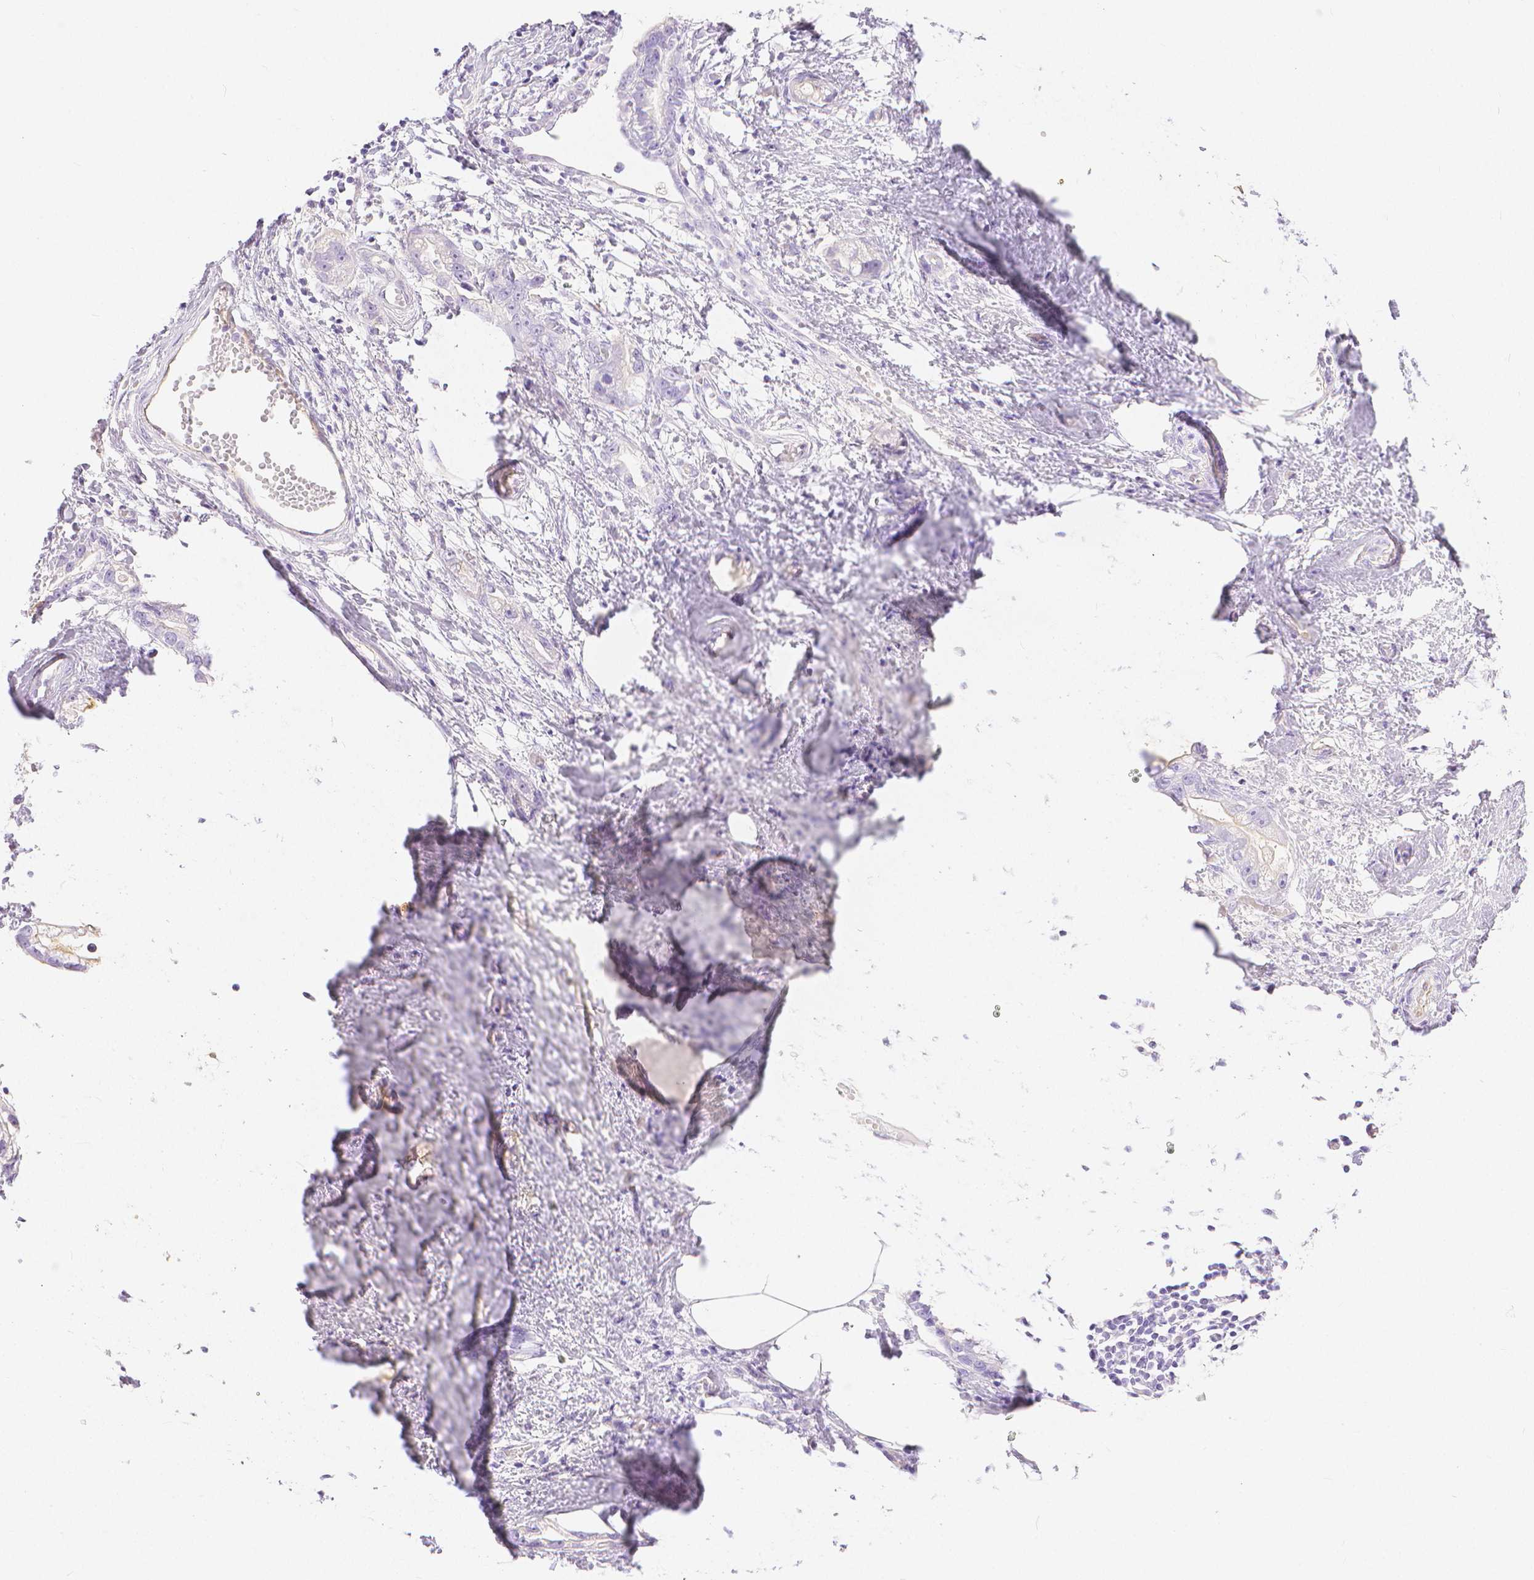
{"staining": {"intensity": "negative", "quantity": "none", "location": "none"}, "tissue": "stomach cancer", "cell_type": "Tumor cells", "image_type": "cancer", "snomed": [{"axis": "morphology", "description": "Adenocarcinoma, NOS"}, {"axis": "topography", "description": "Stomach"}], "caption": "Micrograph shows no significant protein expression in tumor cells of stomach adenocarcinoma.", "gene": "SLC27A5", "patient": {"sex": "male", "age": 55}}